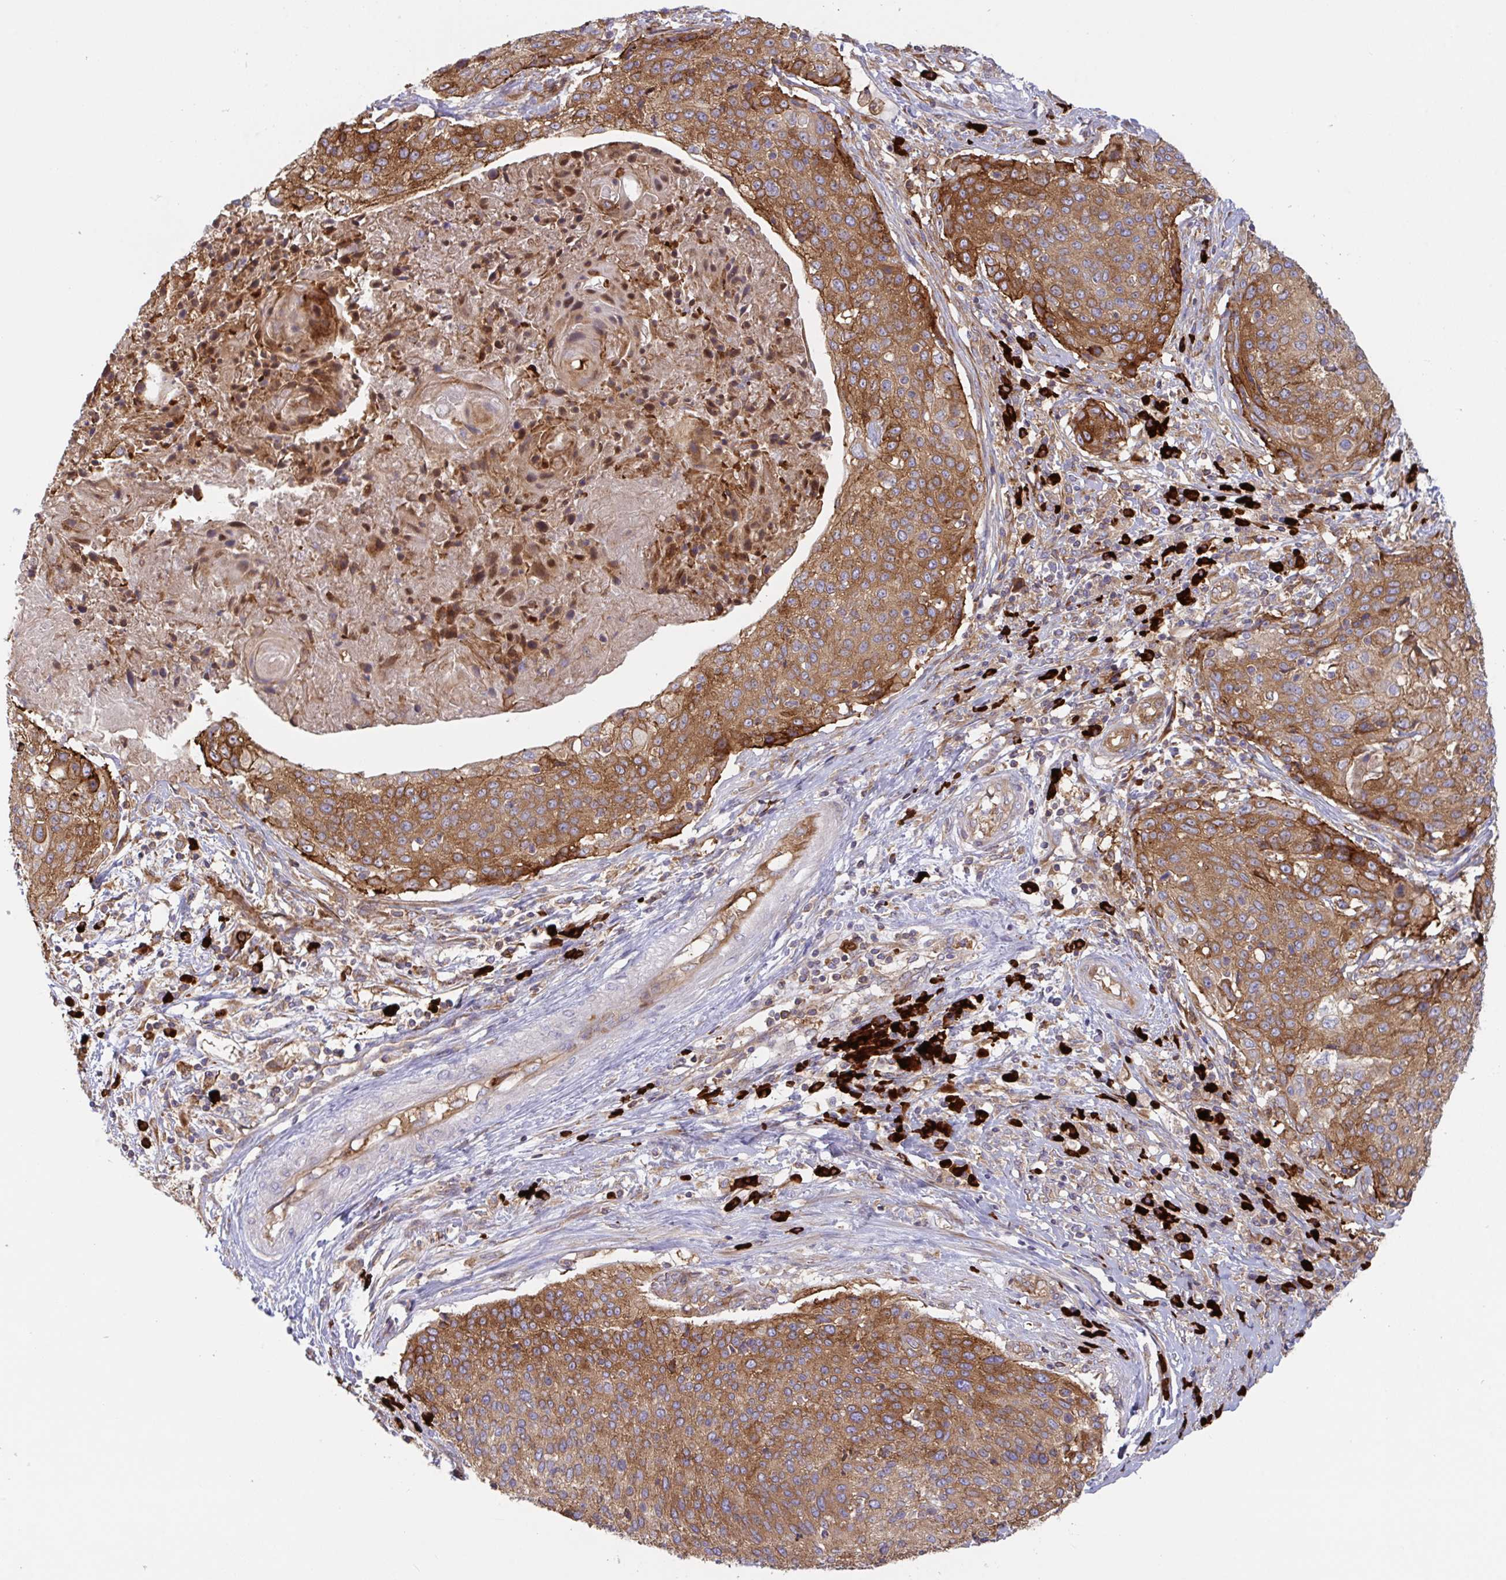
{"staining": {"intensity": "moderate", "quantity": ">75%", "location": "cytoplasmic/membranous"}, "tissue": "cervical cancer", "cell_type": "Tumor cells", "image_type": "cancer", "snomed": [{"axis": "morphology", "description": "Squamous cell carcinoma, NOS"}, {"axis": "topography", "description": "Cervix"}], "caption": "Immunohistochemistry staining of squamous cell carcinoma (cervical), which shows medium levels of moderate cytoplasmic/membranous staining in approximately >75% of tumor cells indicating moderate cytoplasmic/membranous protein staining. The staining was performed using DAB (brown) for protein detection and nuclei were counterstained in hematoxylin (blue).", "gene": "YARS2", "patient": {"sex": "female", "age": 31}}